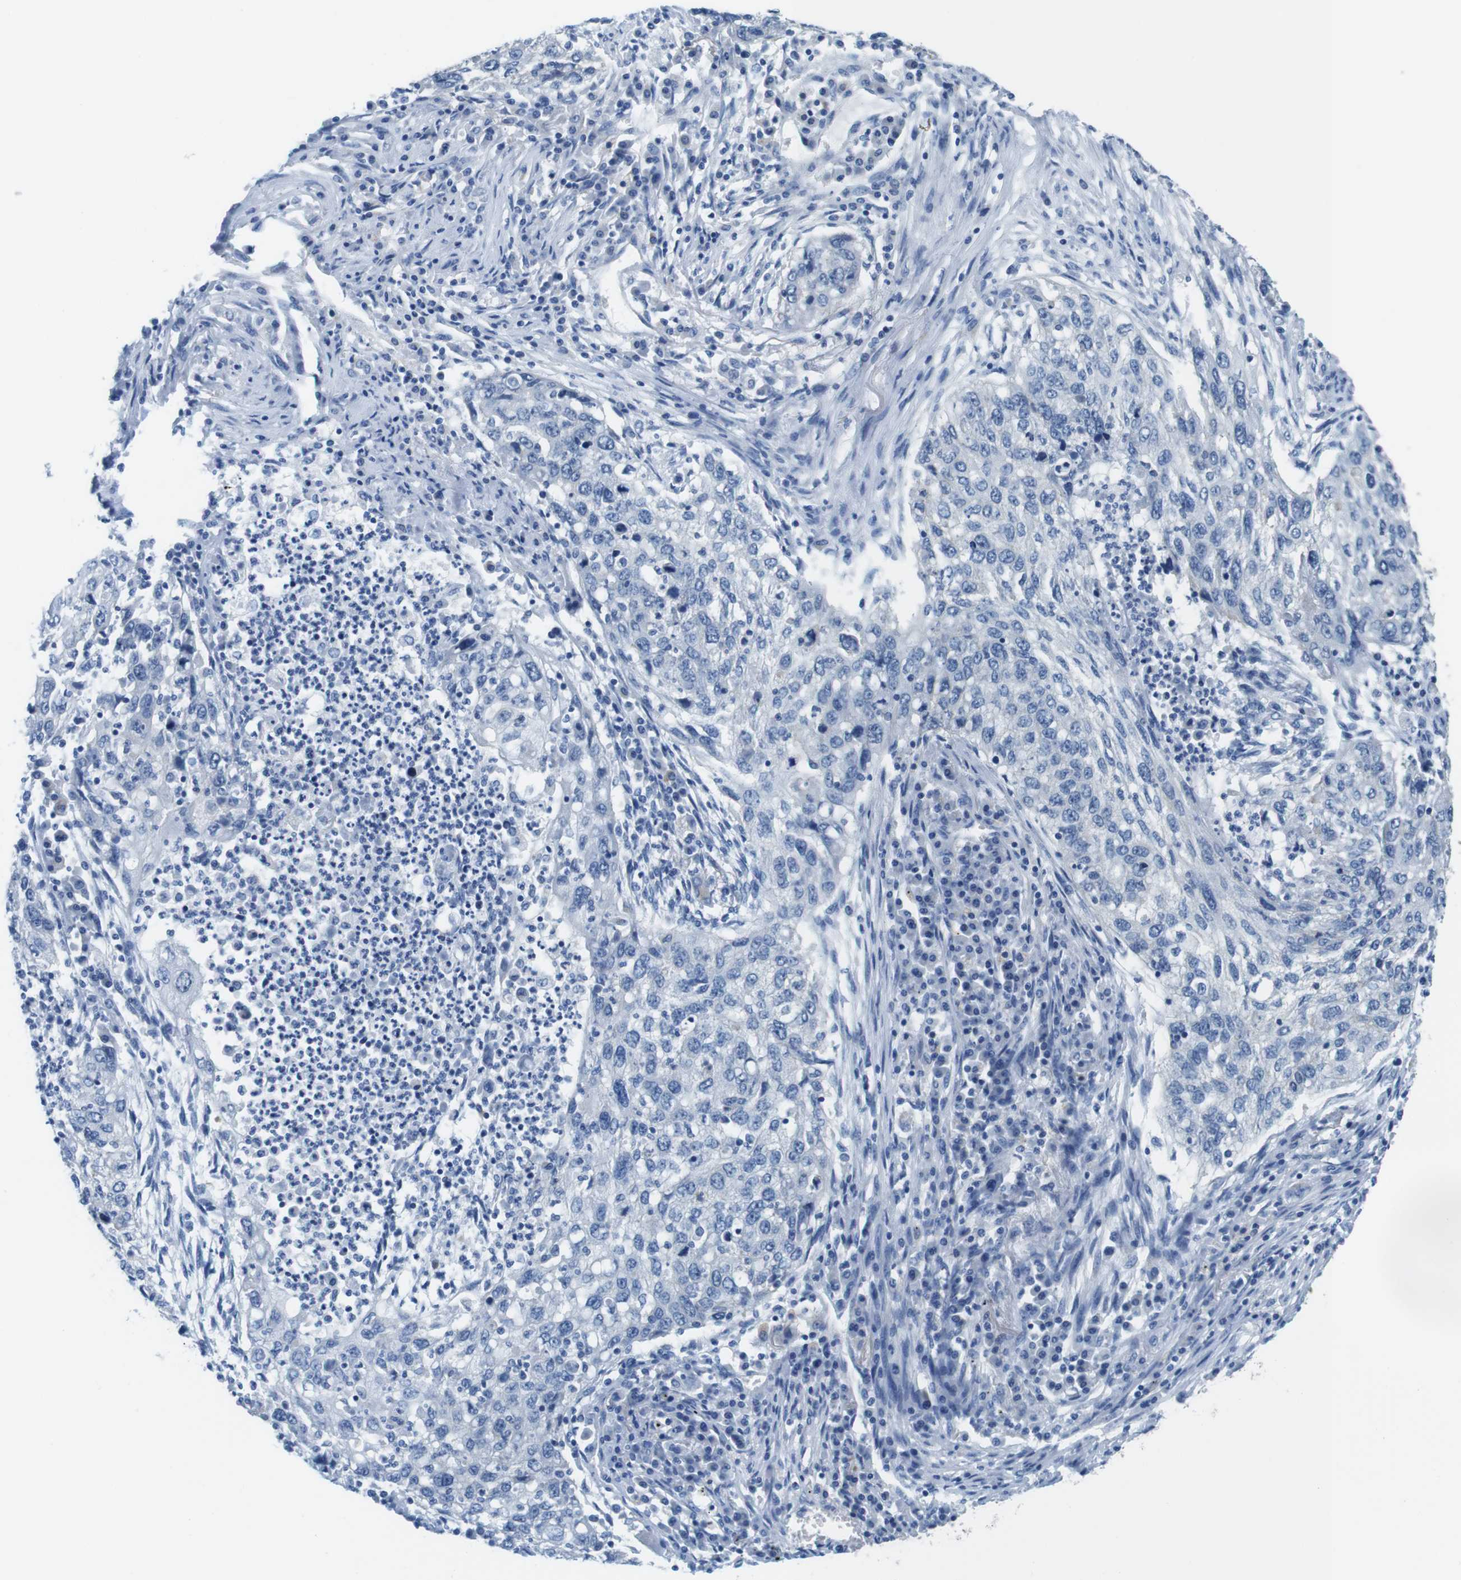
{"staining": {"intensity": "negative", "quantity": "none", "location": "none"}, "tissue": "lung cancer", "cell_type": "Tumor cells", "image_type": "cancer", "snomed": [{"axis": "morphology", "description": "Squamous cell carcinoma, NOS"}, {"axis": "topography", "description": "Lung"}], "caption": "This micrograph is of lung squamous cell carcinoma stained with IHC to label a protein in brown with the nuclei are counter-stained blue. There is no expression in tumor cells.", "gene": "SLC6A6", "patient": {"sex": "female", "age": 63}}